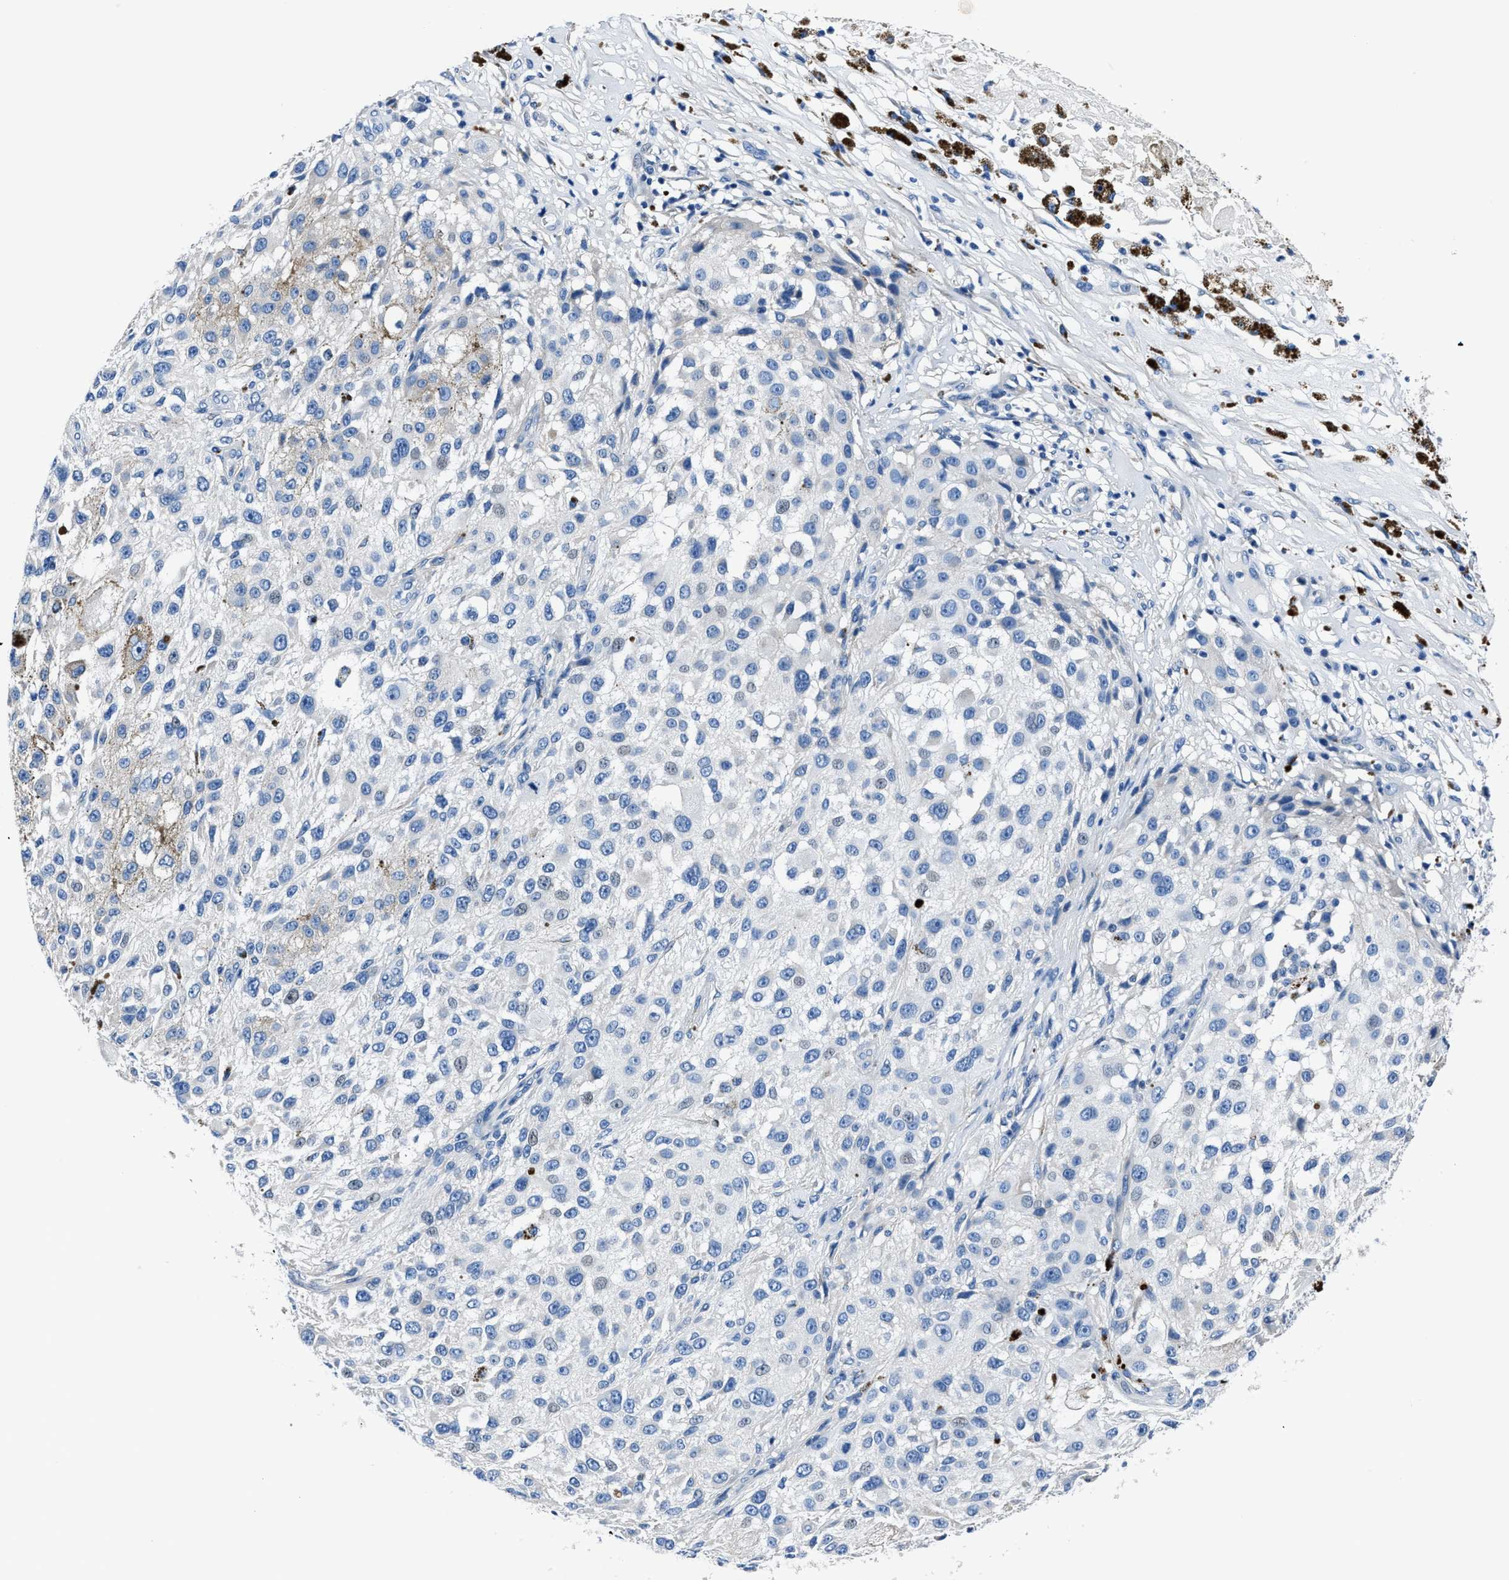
{"staining": {"intensity": "negative", "quantity": "none", "location": "none"}, "tissue": "melanoma", "cell_type": "Tumor cells", "image_type": "cancer", "snomed": [{"axis": "morphology", "description": "Necrosis, NOS"}, {"axis": "morphology", "description": "Malignant melanoma, NOS"}, {"axis": "topography", "description": "Skin"}], "caption": "Immunohistochemistry of human malignant melanoma demonstrates no staining in tumor cells.", "gene": "LMO7", "patient": {"sex": "female", "age": 87}}